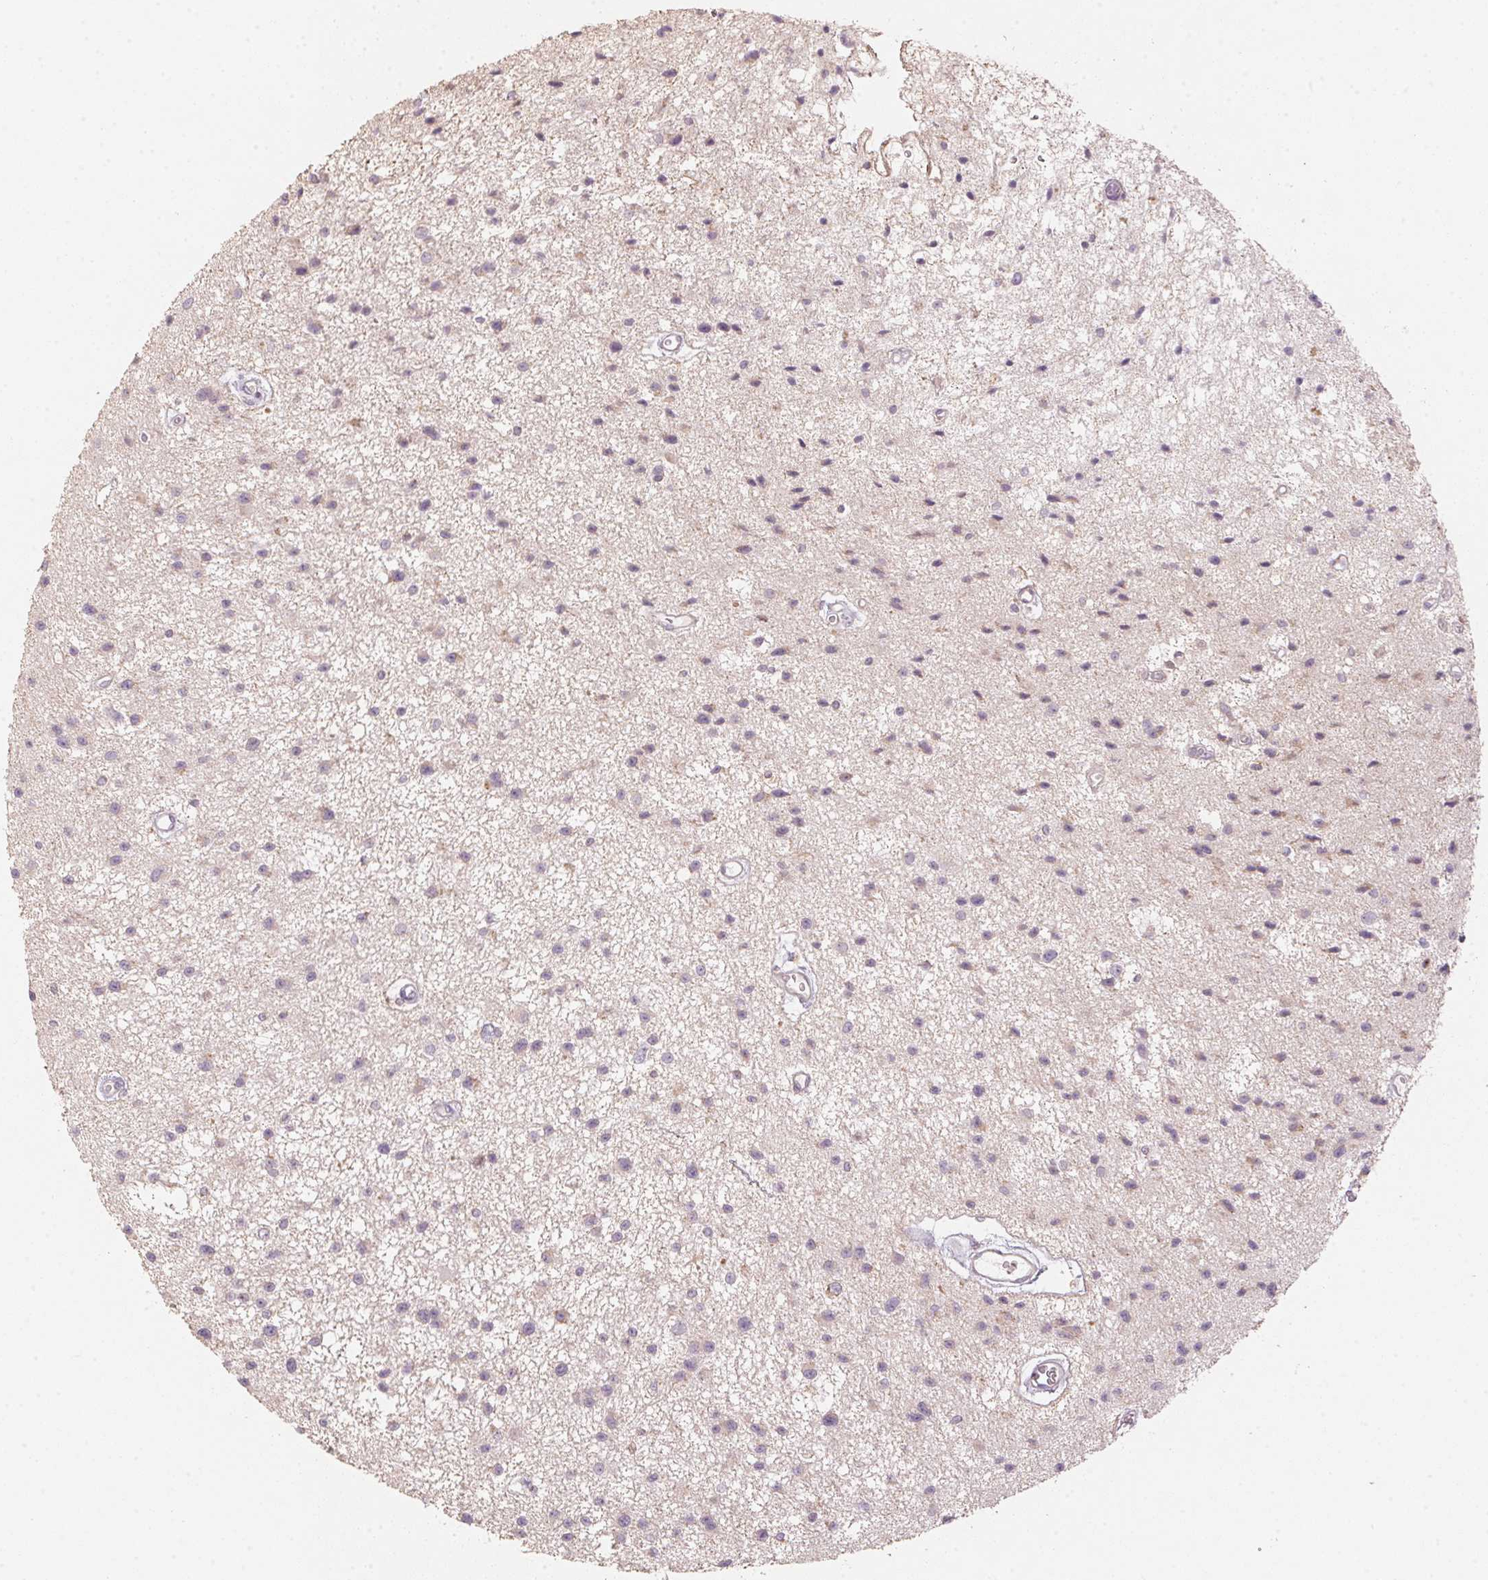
{"staining": {"intensity": "weak", "quantity": "<25%", "location": "cytoplasmic/membranous"}, "tissue": "glioma", "cell_type": "Tumor cells", "image_type": "cancer", "snomed": [{"axis": "morphology", "description": "Glioma, malignant, Low grade"}, {"axis": "topography", "description": "Brain"}], "caption": "This is an IHC photomicrograph of glioma. There is no staining in tumor cells.", "gene": "BLOC1S2", "patient": {"sex": "male", "age": 43}}